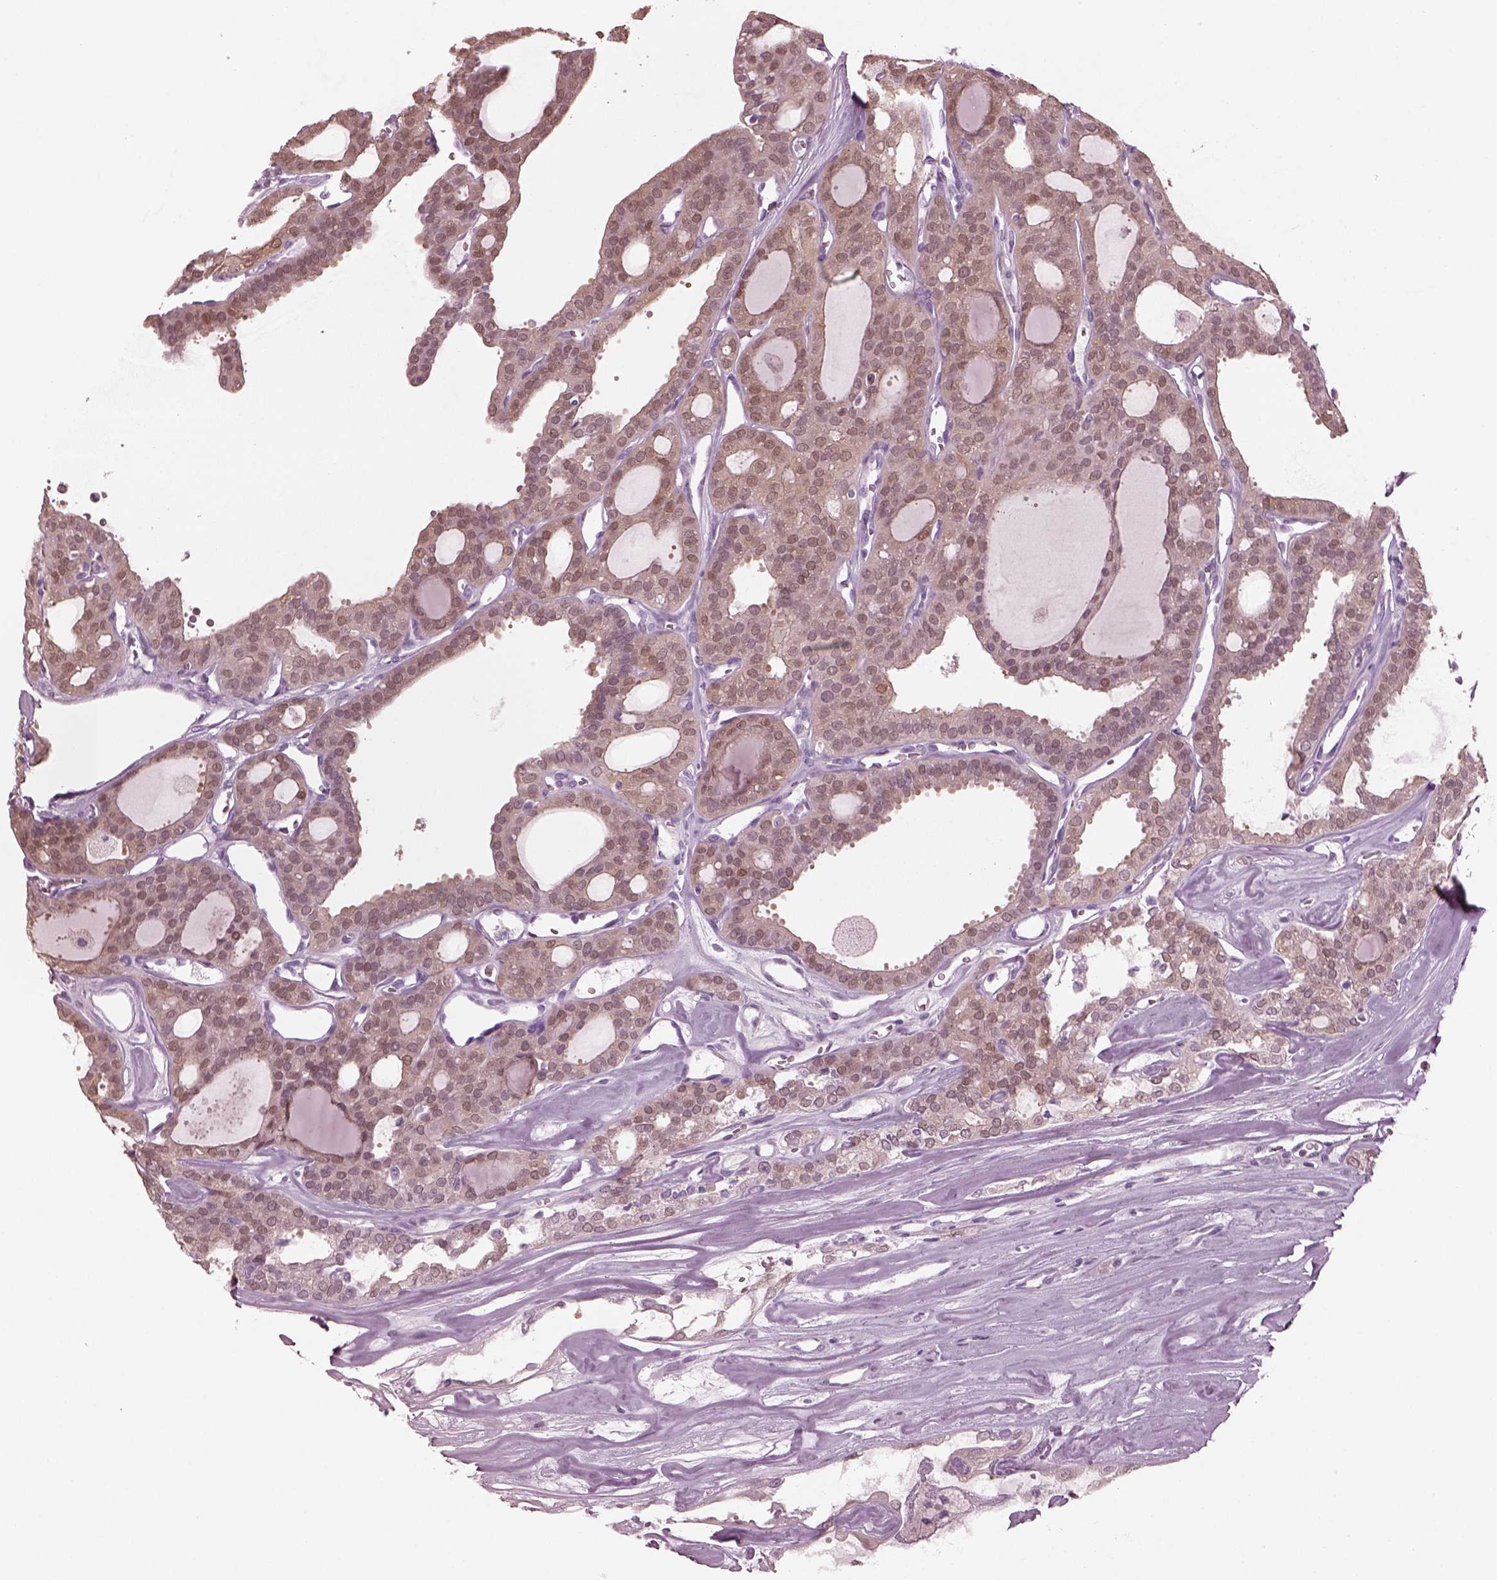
{"staining": {"intensity": "weak", "quantity": "25%-75%", "location": "cytoplasmic/membranous,nuclear"}, "tissue": "thyroid cancer", "cell_type": "Tumor cells", "image_type": "cancer", "snomed": [{"axis": "morphology", "description": "Follicular adenoma carcinoma, NOS"}, {"axis": "topography", "description": "Thyroid gland"}], "caption": "Tumor cells exhibit weak cytoplasmic/membranous and nuclear expression in approximately 25%-75% of cells in follicular adenoma carcinoma (thyroid).", "gene": "C2orf81", "patient": {"sex": "male", "age": 75}}